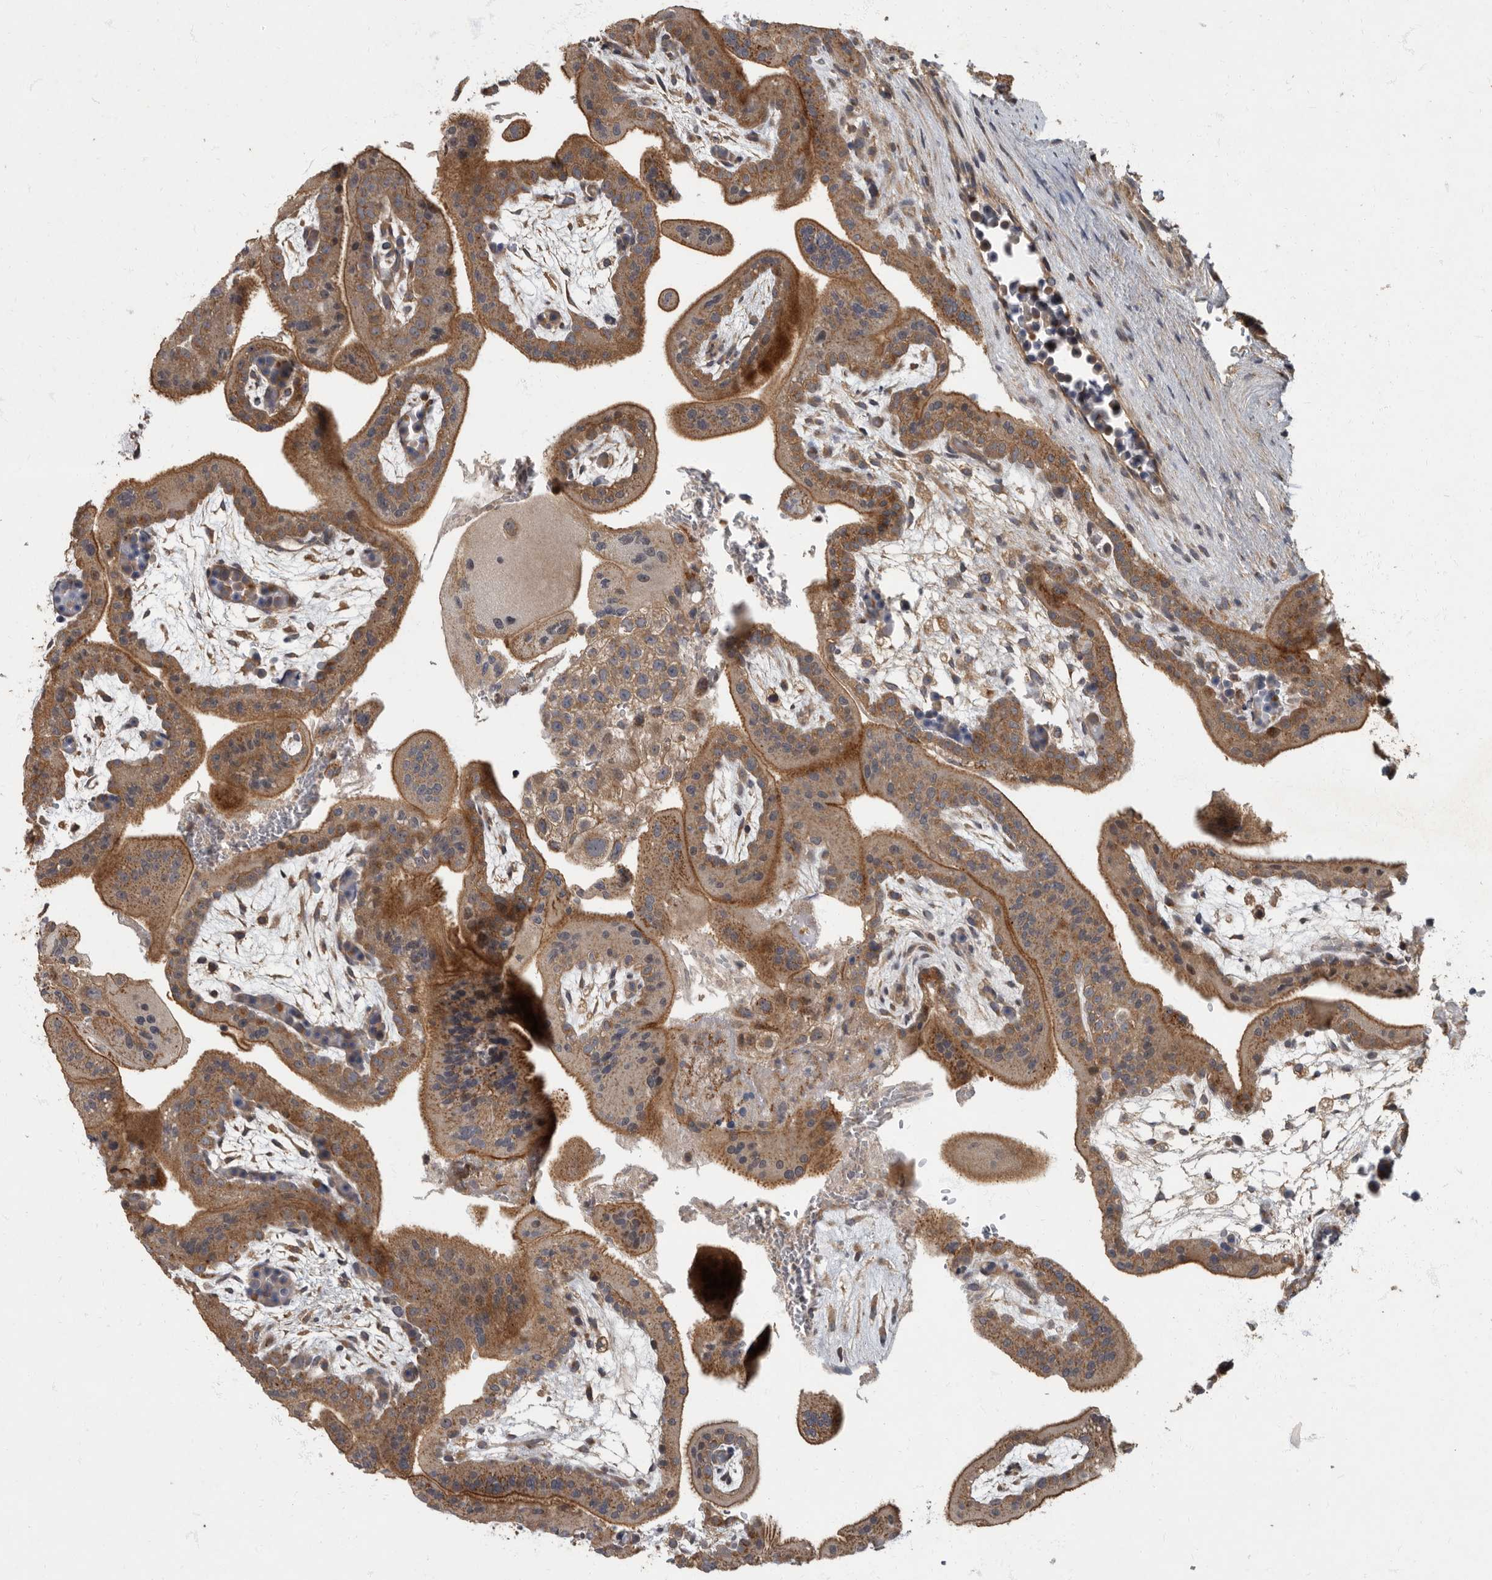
{"staining": {"intensity": "moderate", "quantity": ">75%", "location": "cytoplasmic/membranous"}, "tissue": "placenta", "cell_type": "Decidual cells", "image_type": "normal", "snomed": [{"axis": "morphology", "description": "Normal tissue, NOS"}, {"axis": "topography", "description": "Placenta"}], "caption": "This is a histology image of immunohistochemistry staining of normal placenta, which shows moderate staining in the cytoplasmic/membranous of decidual cells.", "gene": "IQCK", "patient": {"sex": "female", "age": 35}}